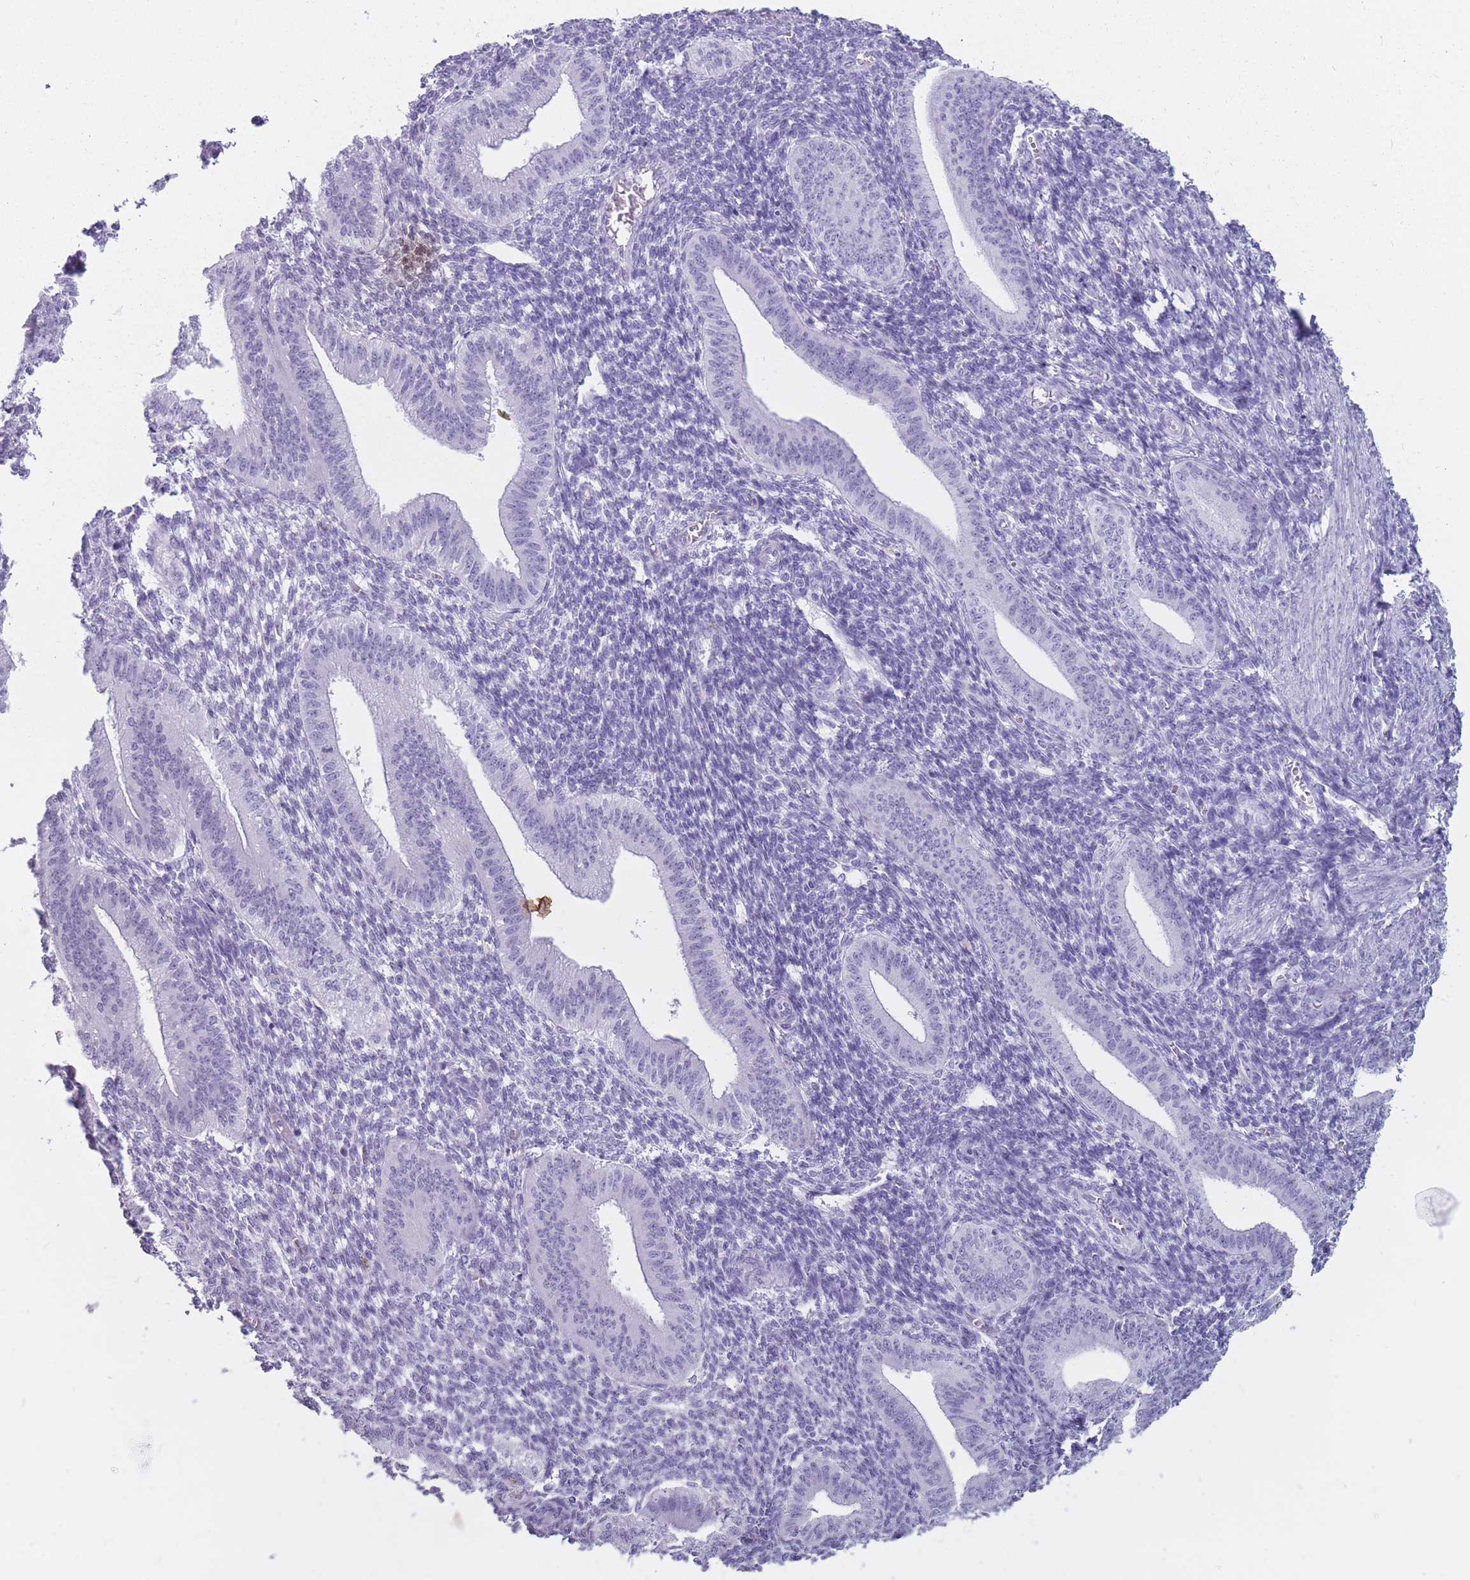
{"staining": {"intensity": "negative", "quantity": "none", "location": "none"}, "tissue": "endometrium", "cell_type": "Cells in endometrial stroma", "image_type": "normal", "snomed": [{"axis": "morphology", "description": "Normal tissue, NOS"}, {"axis": "topography", "description": "Endometrium"}], "caption": "IHC photomicrograph of unremarkable endometrium: human endometrium stained with DAB exhibits no significant protein staining in cells in endometrial stroma.", "gene": "PNMA3", "patient": {"sex": "female", "age": 34}}